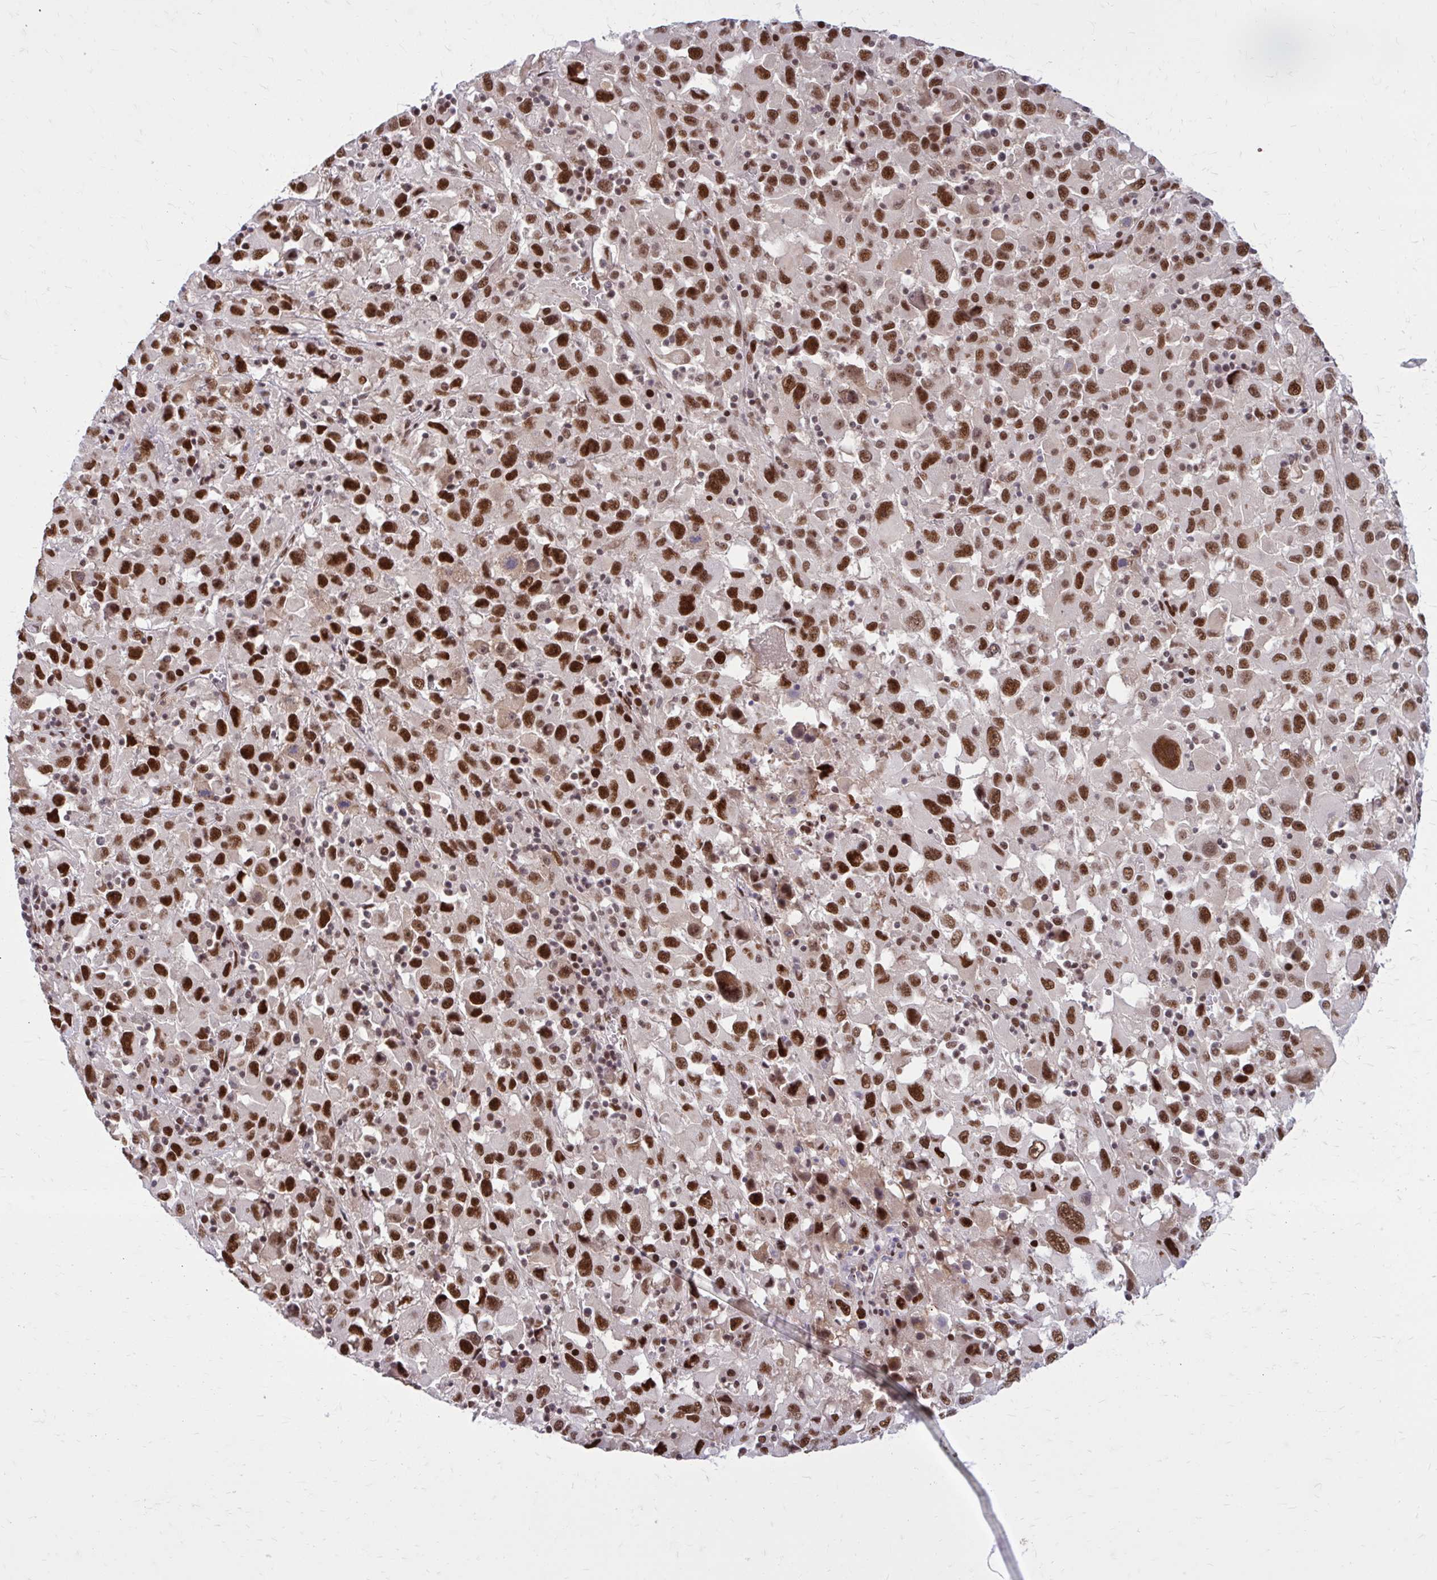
{"staining": {"intensity": "strong", "quantity": ">75%", "location": "nuclear"}, "tissue": "melanoma", "cell_type": "Tumor cells", "image_type": "cancer", "snomed": [{"axis": "morphology", "description": "Malignant melanoma, Metastatic site"}, {"axis": "topography", "description": "Soft tissue"}], "caption": "This image displays immunohistochemistry staining of malignant melanoma (metastatic site), with high strong nuclear expression in about >75% of tumor cells.", "gene": "PSME4", "patient": {"sex": "male", "age": 50}}